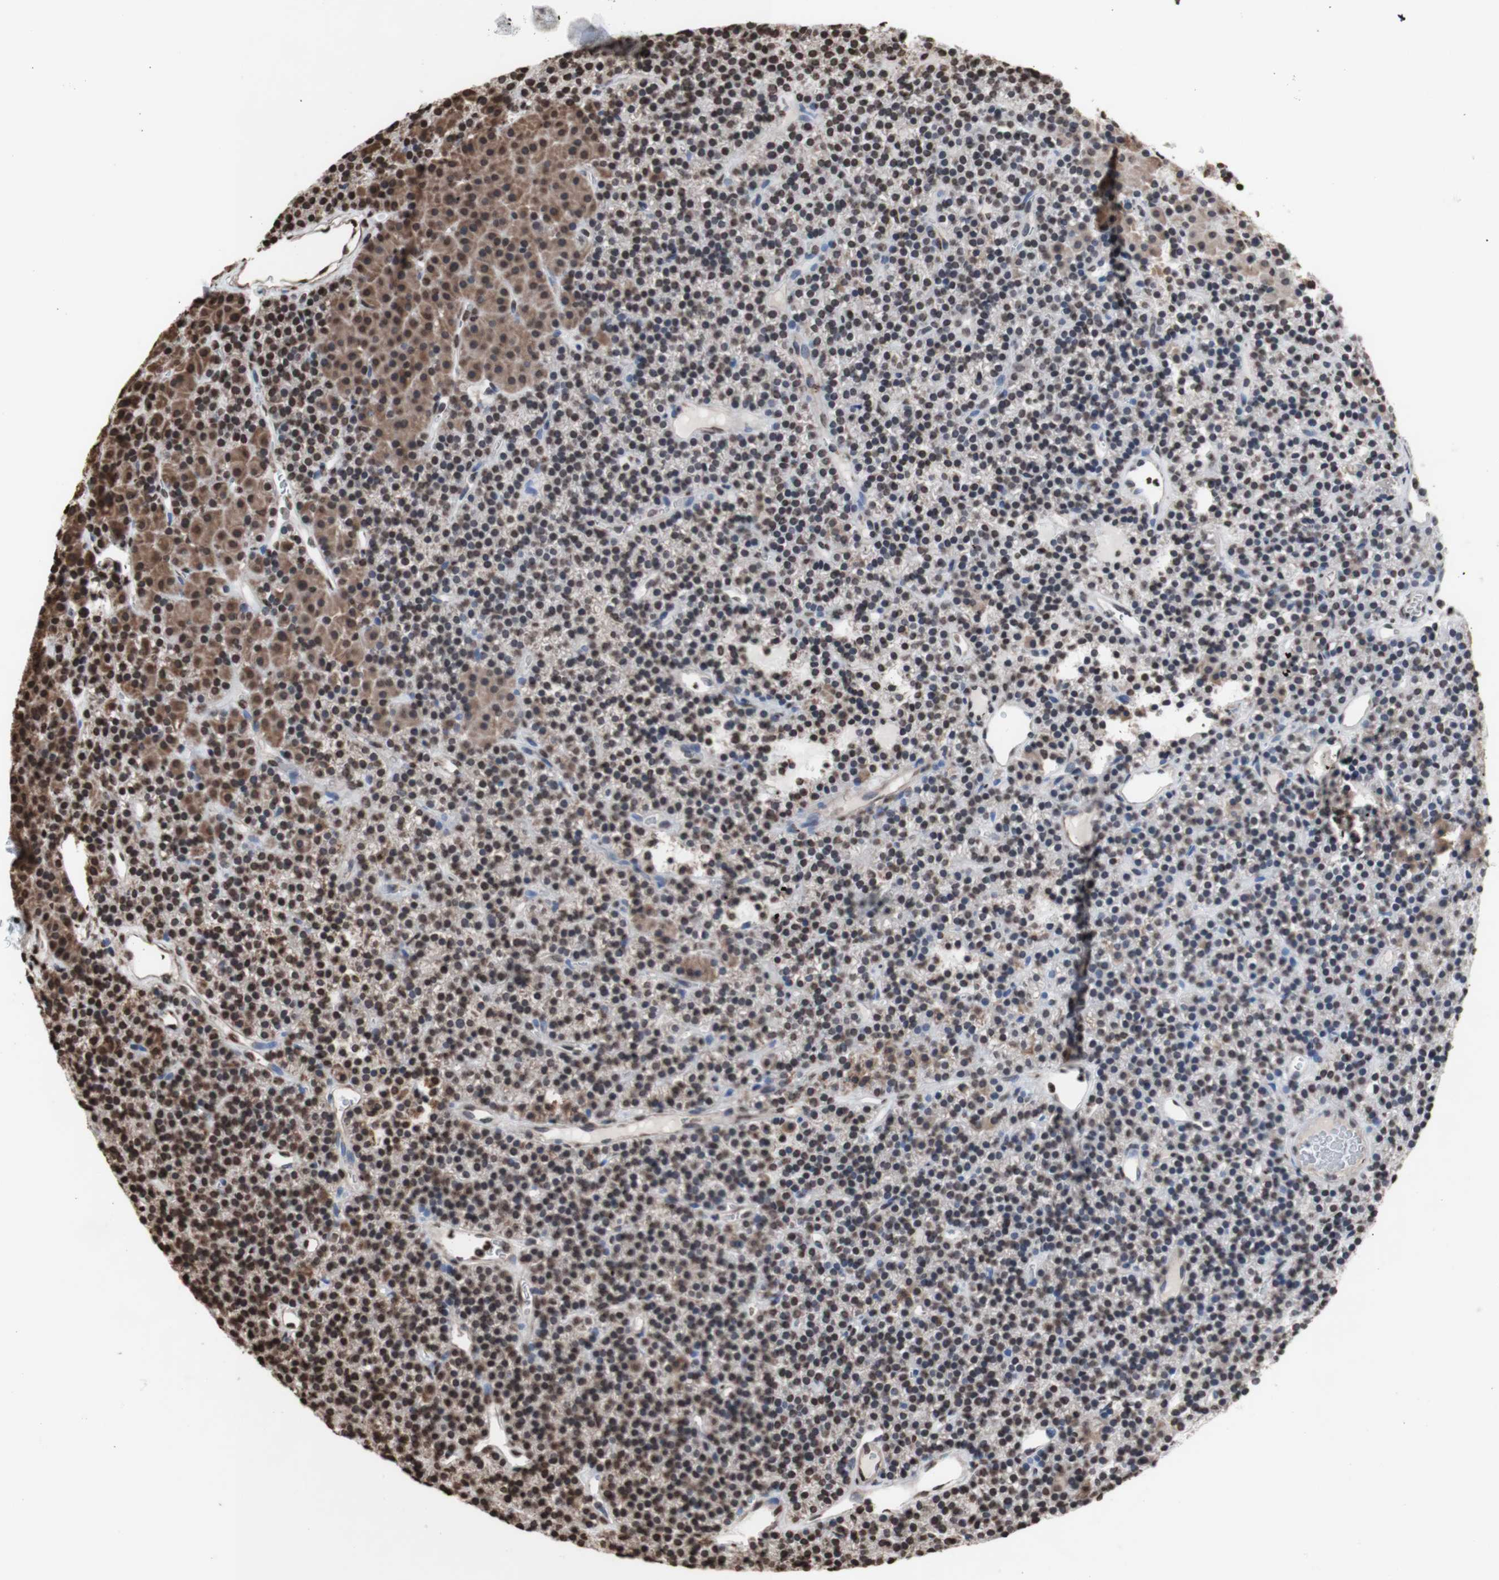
{"staining": {"intensity": "moderate", "quantity": ">75%", "location": "cytoplasmic/membranous,nuclear"}, "tissue": "parathyroid gland", "cell_type": "Glandular cells", "image_type": "normal", "snomed": [{"axis": "morphology", "description": "Normal tissue, NOS"}, {"axis": "morphology", "description": "Hyperplasia, NOS"}, {"axis": "topography", "description": "Parathyroid gland"}], "caption": "A brown stain shows moderate cytoplasmic/membranous,nuclear expression of a protein in glandular cells of unremarkable parathyroid gland. Using DAB (3,3'-diaminobenzidine) (brown) and hematoxylin (blue) stains, captured at high magnification using brightfield microscopy.", "gene": "SNAI2", "patient": {"sex": "male", "age": 44}}